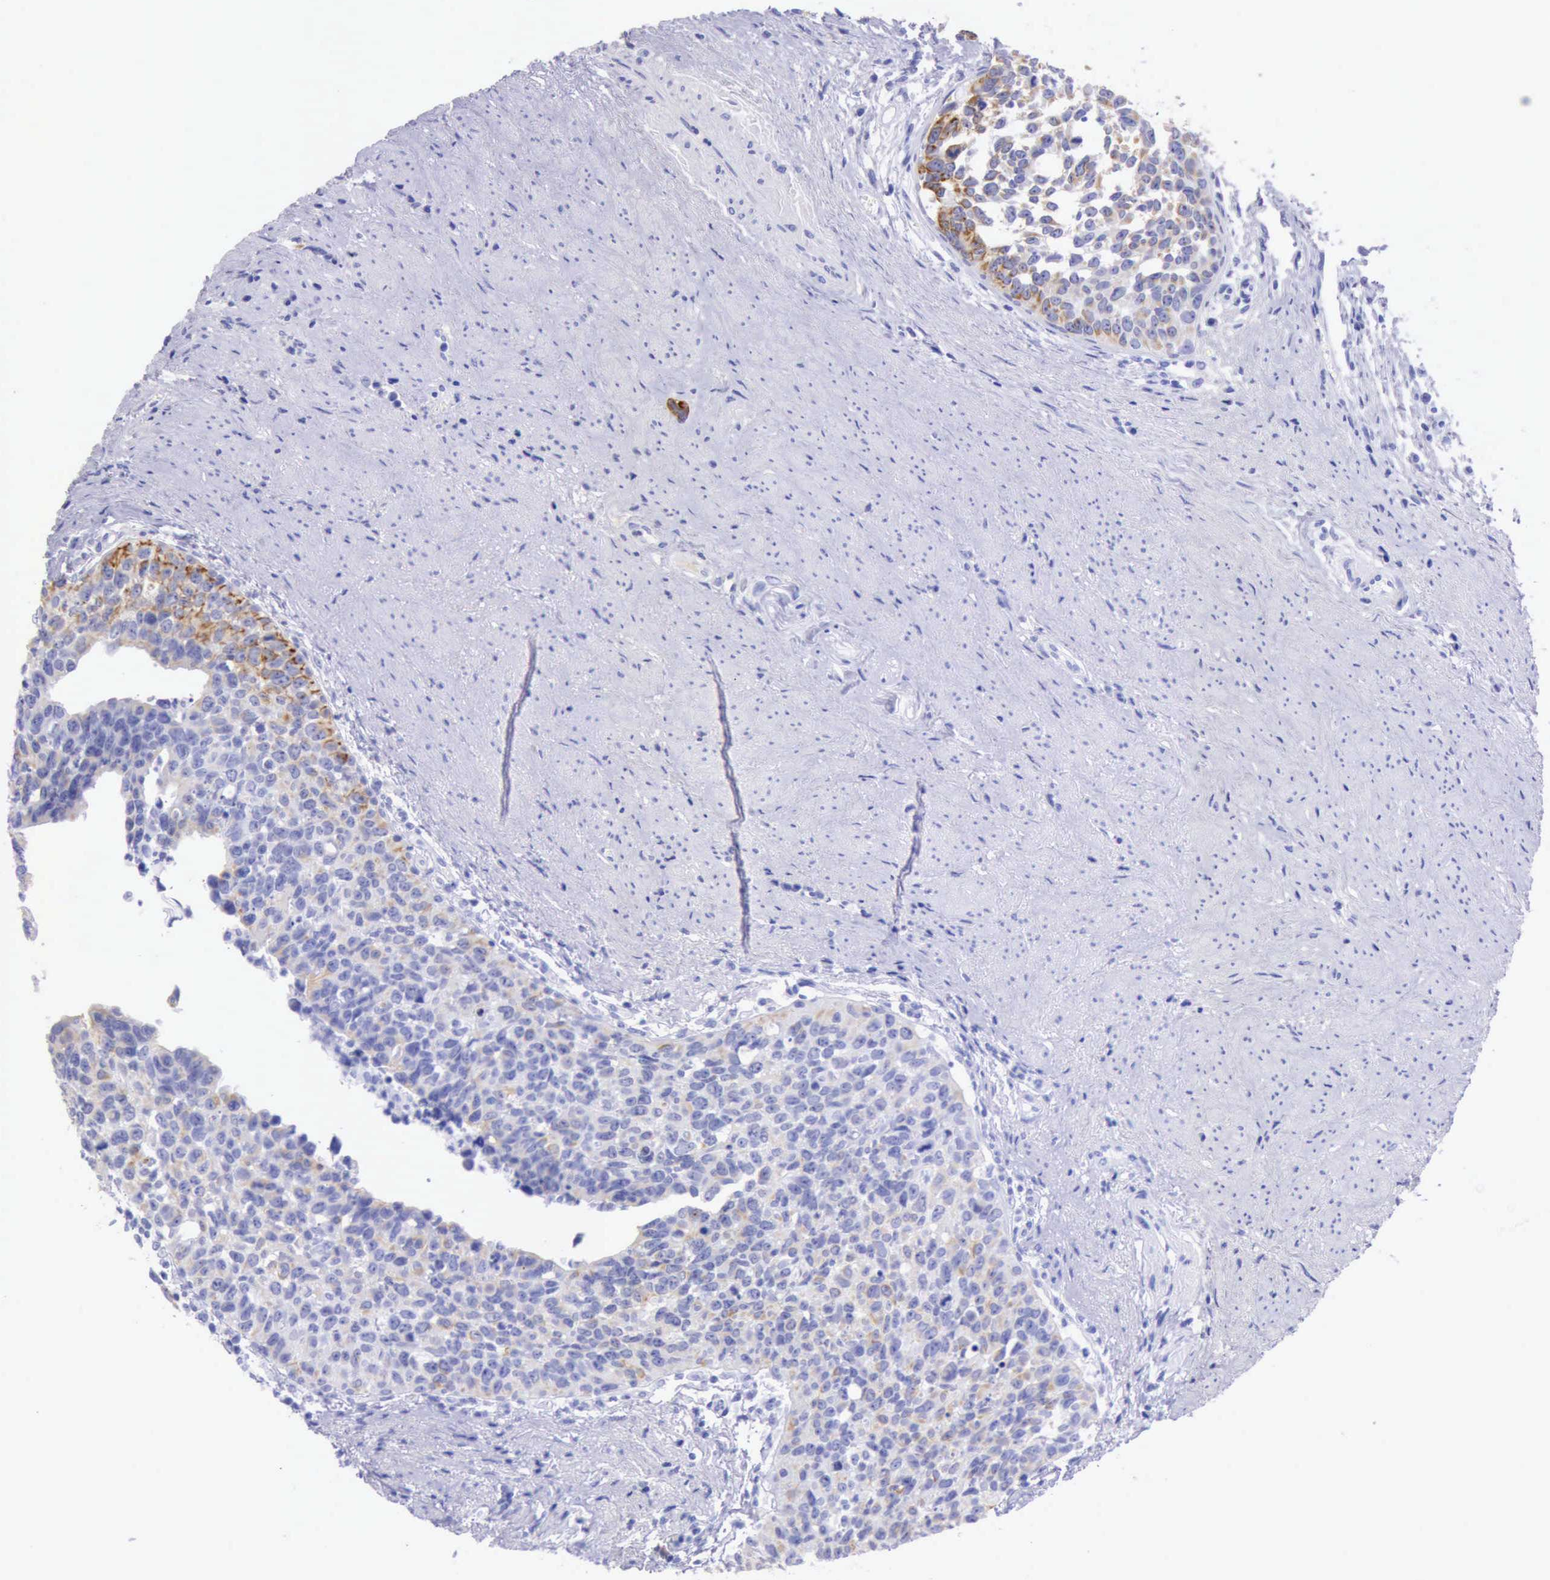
{"staining": {"intensity": "moderate", "quantity": "<25%", "location": "cytoplasmic/membranous"}, "tissue": "urothelial cancer", "cell_type": "Tumor cells", "image_type": "cancer", "snomed": [{"axis": "morphology", "description": "Urothelial carcinoma, High grade"}, {"axis": "topography", "description": "Urinary bladder"}], "caption": "The immunohistochemical stain shows moderate cytoplasmic/membranous staining in tumor cells of urothelial cancer tissue.", "gene": "KRT8", "patient": {"sex": "male", "age": 81}}